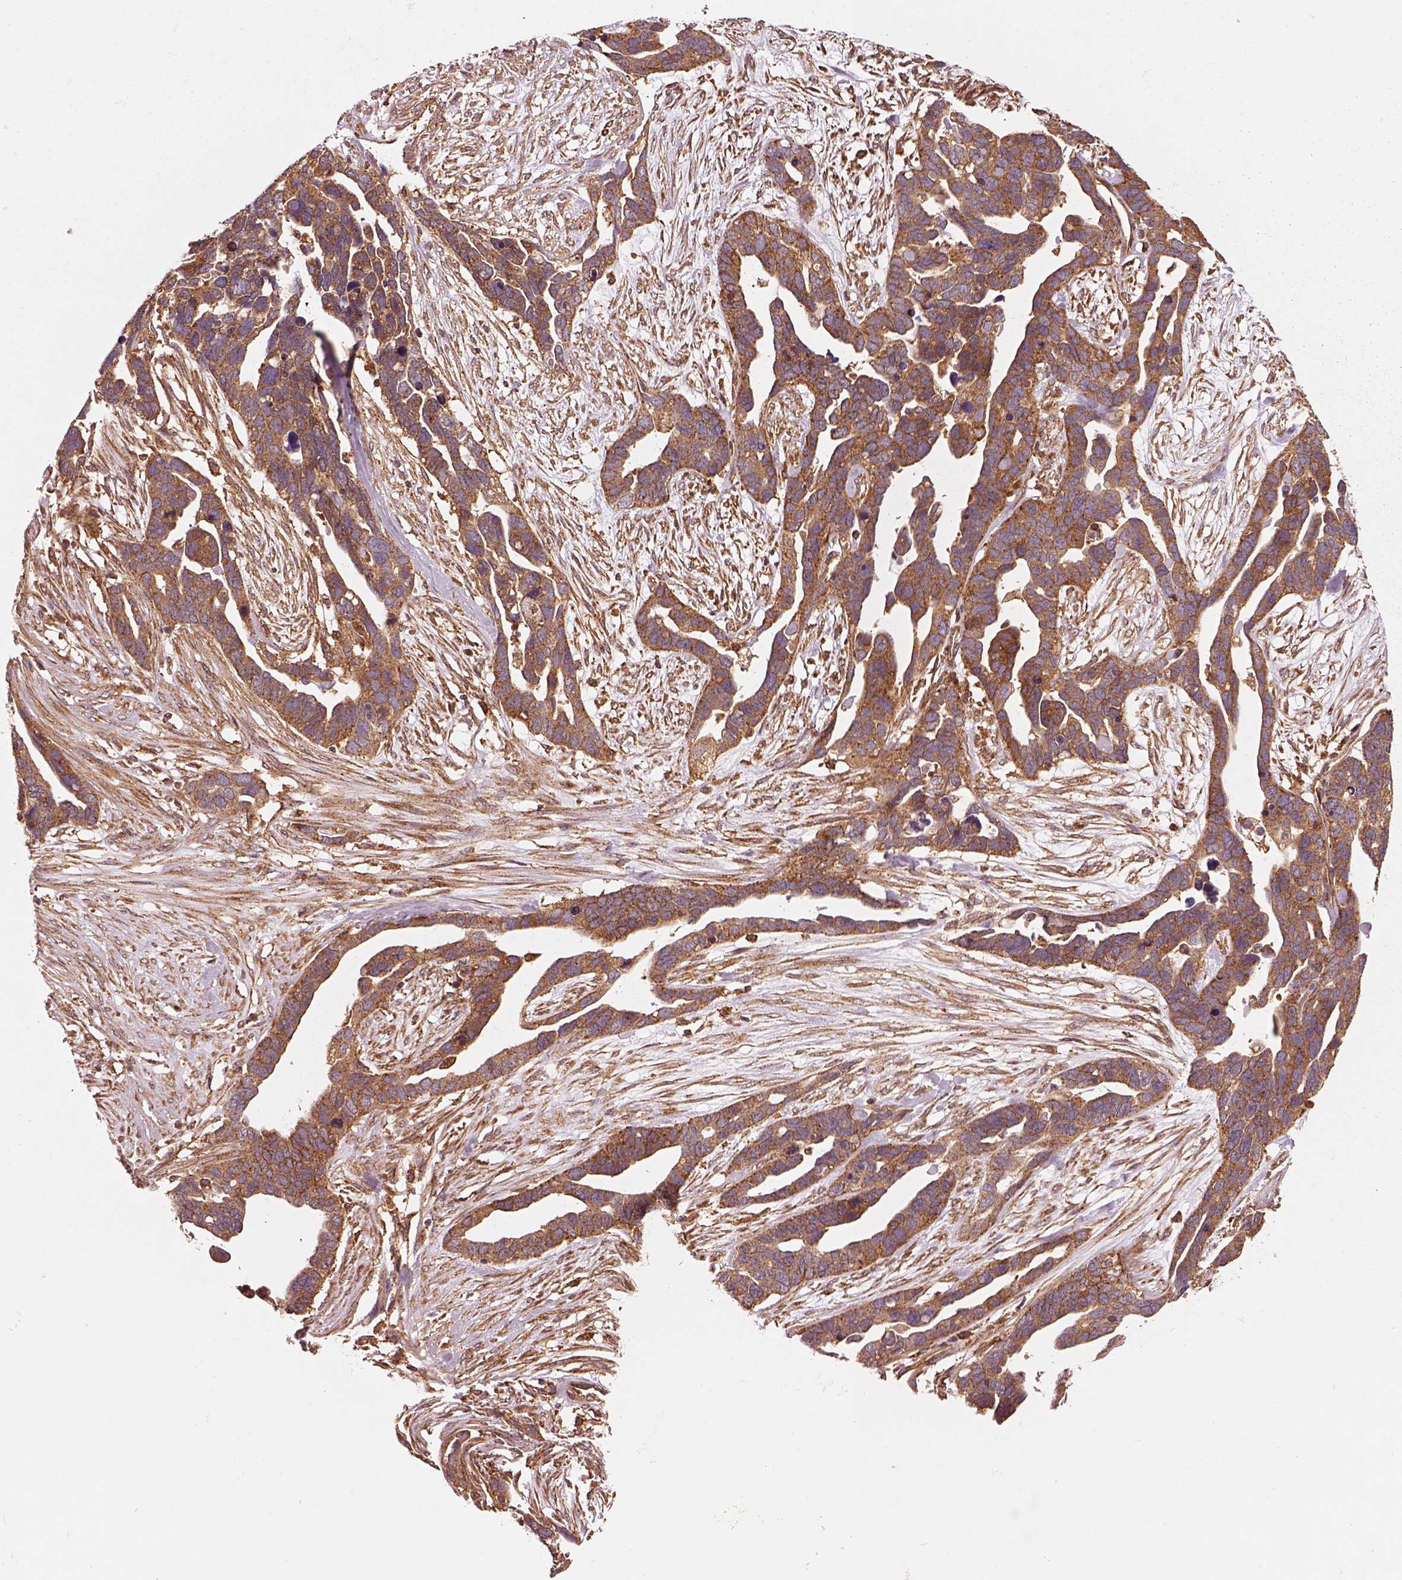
{"staining": {"intensity": "strong", "quantity": "25%-75%", "location": "cytoplasmic/membranous"}, "tissue": "ovarian cancer", "cell_type": "Tumor cells", "image_type": "cancer", "snomed": [{"axis": "morphology", "description": "Cystadenocarcinoma, serous, NOS"}, {"axis": "topography", "description": "Ovary"}], "caption": "Immunohistochemistry staining of ovarian serous cystadenocarcinoma, which demonstrates high levels of strong cytoplasmic/membranous staining in approximately 25%-75% of tumor cells indicating strong cytoplasmic/membranous protein staining. The staining was performed using DAB (3,3'-diaminobenzidine) (brown) for protein detection and nuclei were counterstained in hematoxylin (blue).", "gene": "WASHC2A", "patient": {"sex": "female", "age": 54}}